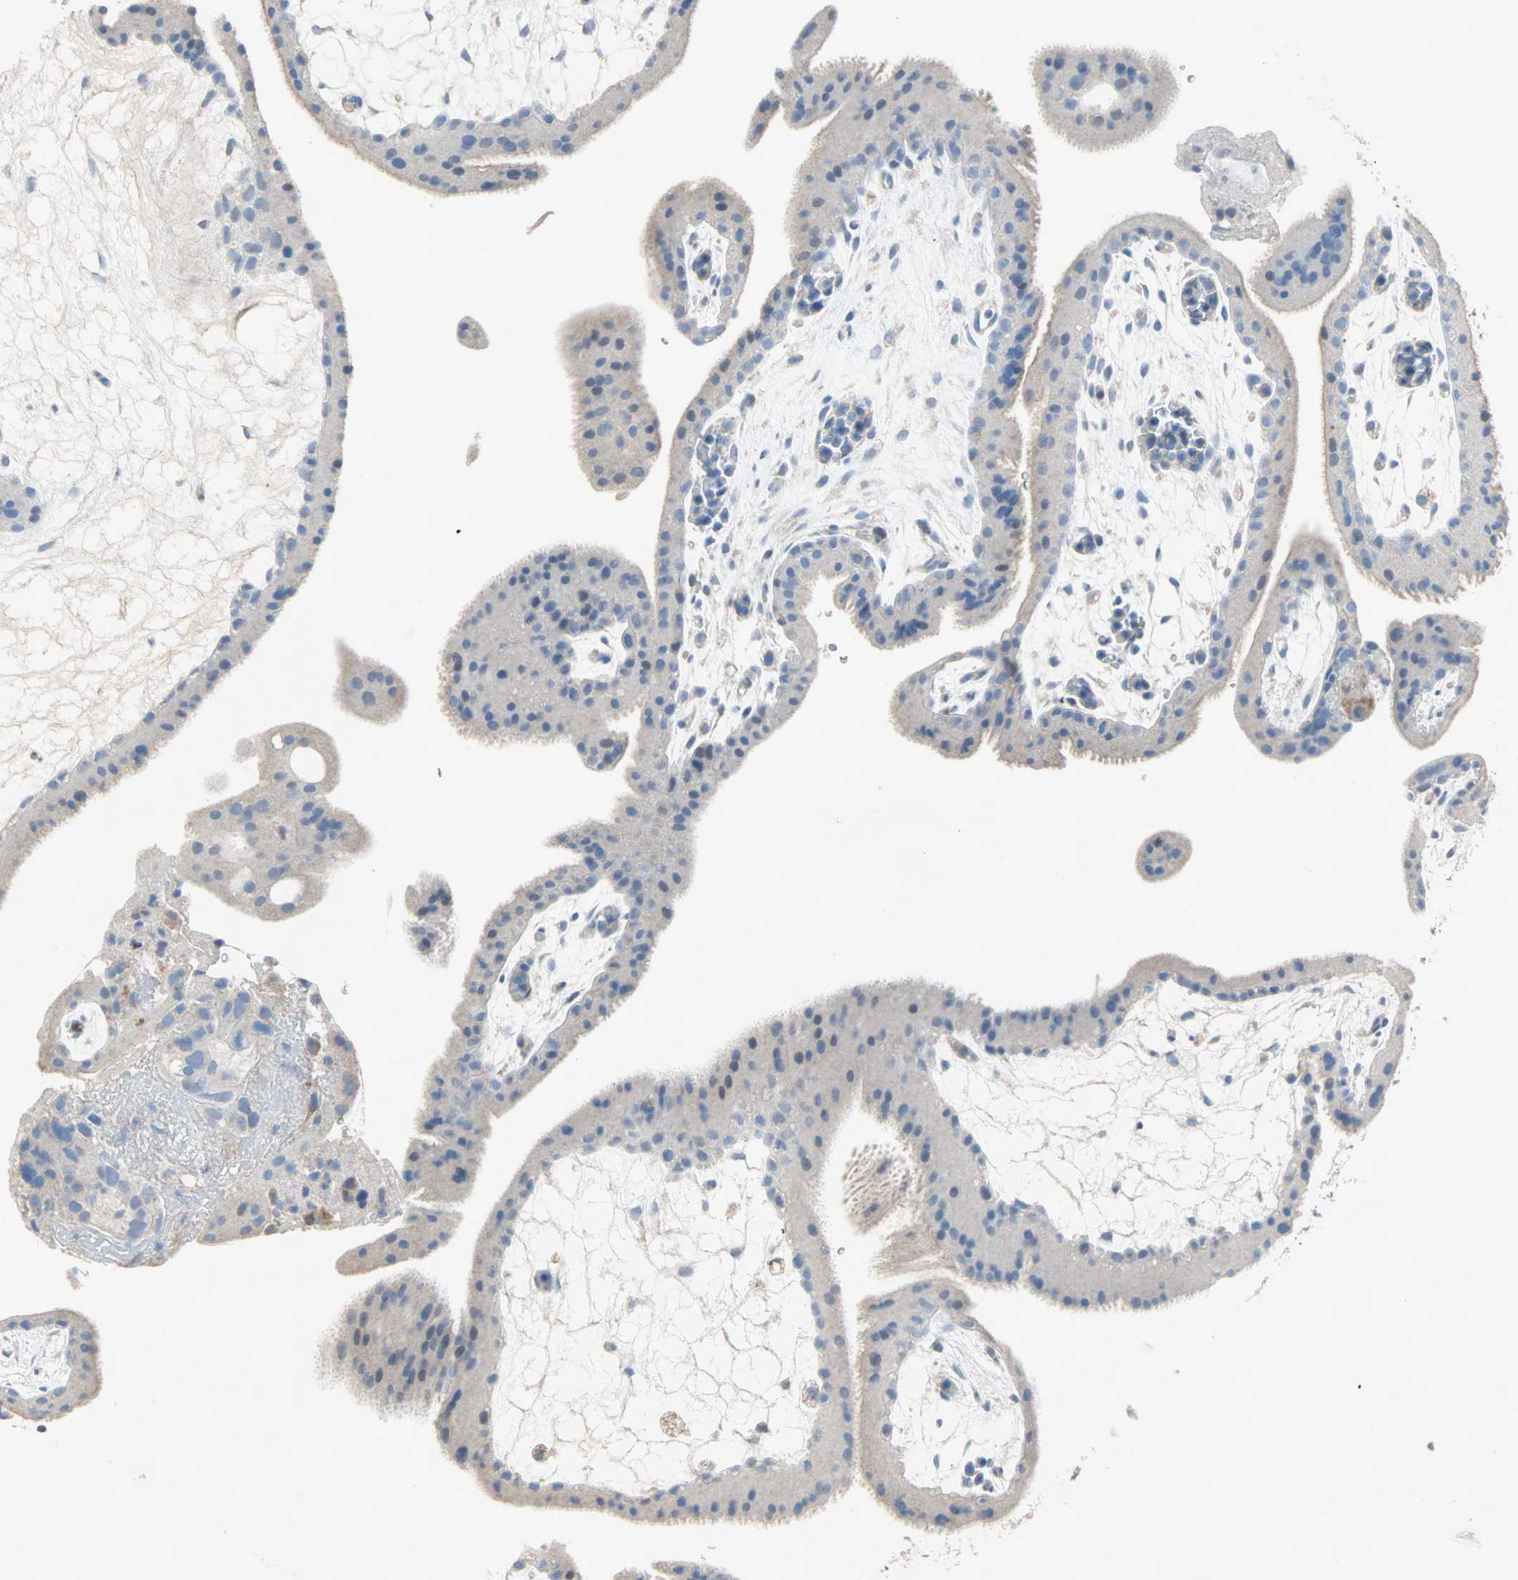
{"staining": {"intensity": "weak", "quantity": "25%-75%", "location": "cytoplasmic/membranous"}, "tissue": "placenta", "cell_type": "Decidual cells", "image_type": "normal", "snomed": [{"axis": "morphology", "description": "Normal tissue, NOS"}, {"axis": "topography", "description": "Placenta"}], "caption": "Placenta stained with a protein marker exhibits weak staining in decidual cells.", "gene": "ACVRL1", "patient": {"sex": "female", "age": 19}}